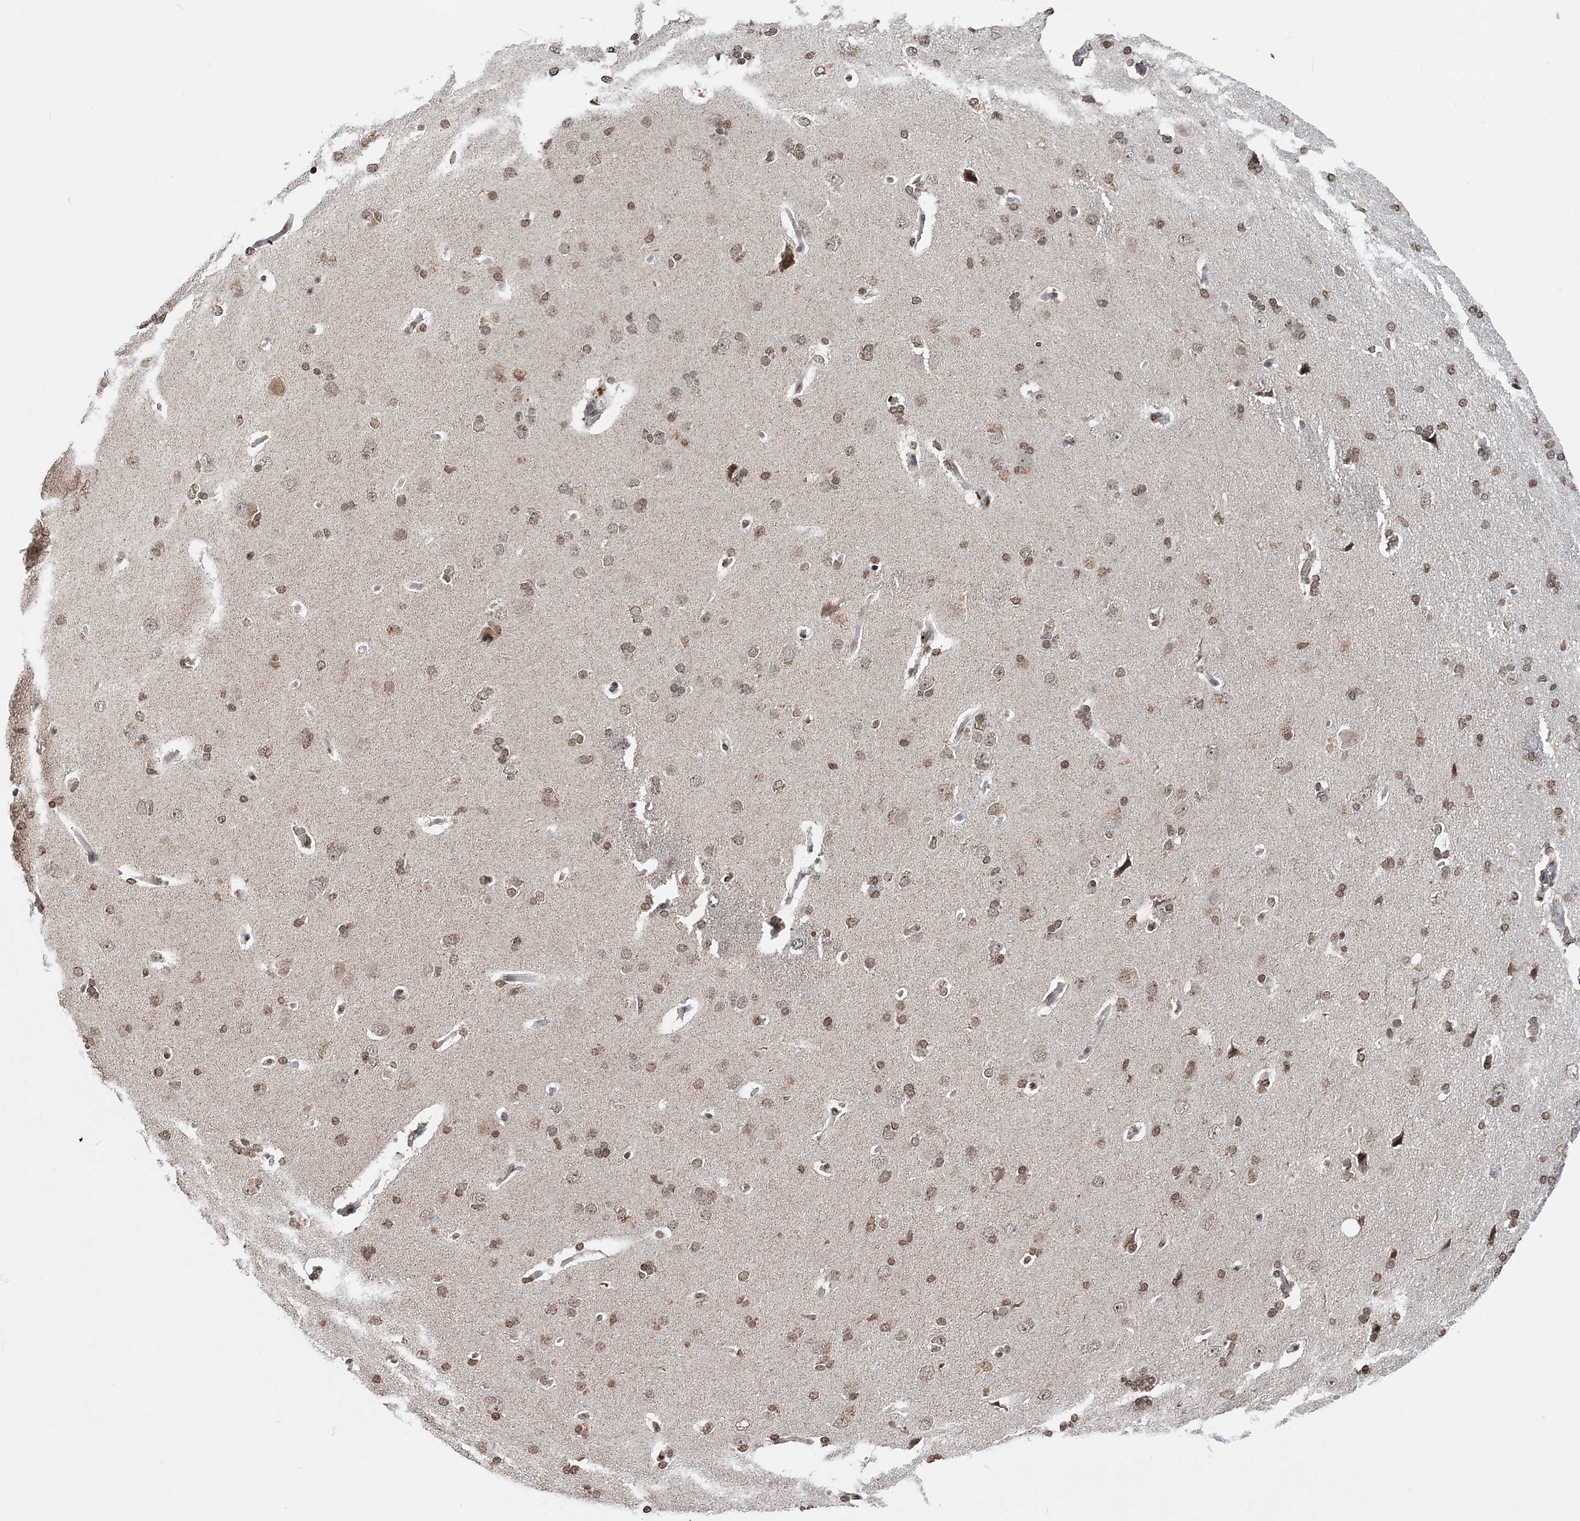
{"staining": {"intensity": "weak", "quantity": "25%-75%", "location": "nuclear"}, "tissue": "cerebral cortex", "cell_type": "Endothelial cells", "image_type": "normal", "snomed": [{"axis": "morphology", "description": "Normal tissue, NOS"}, {"axis": "topography", "description": "Cerebral cortex"}], "caption": "A brown stain shows weak nuclear staining of a protein in endothelial cells of normal cerebral cortex.", "gene": "SOWAHB", "patient": {"sex": "male", "age": 62}}